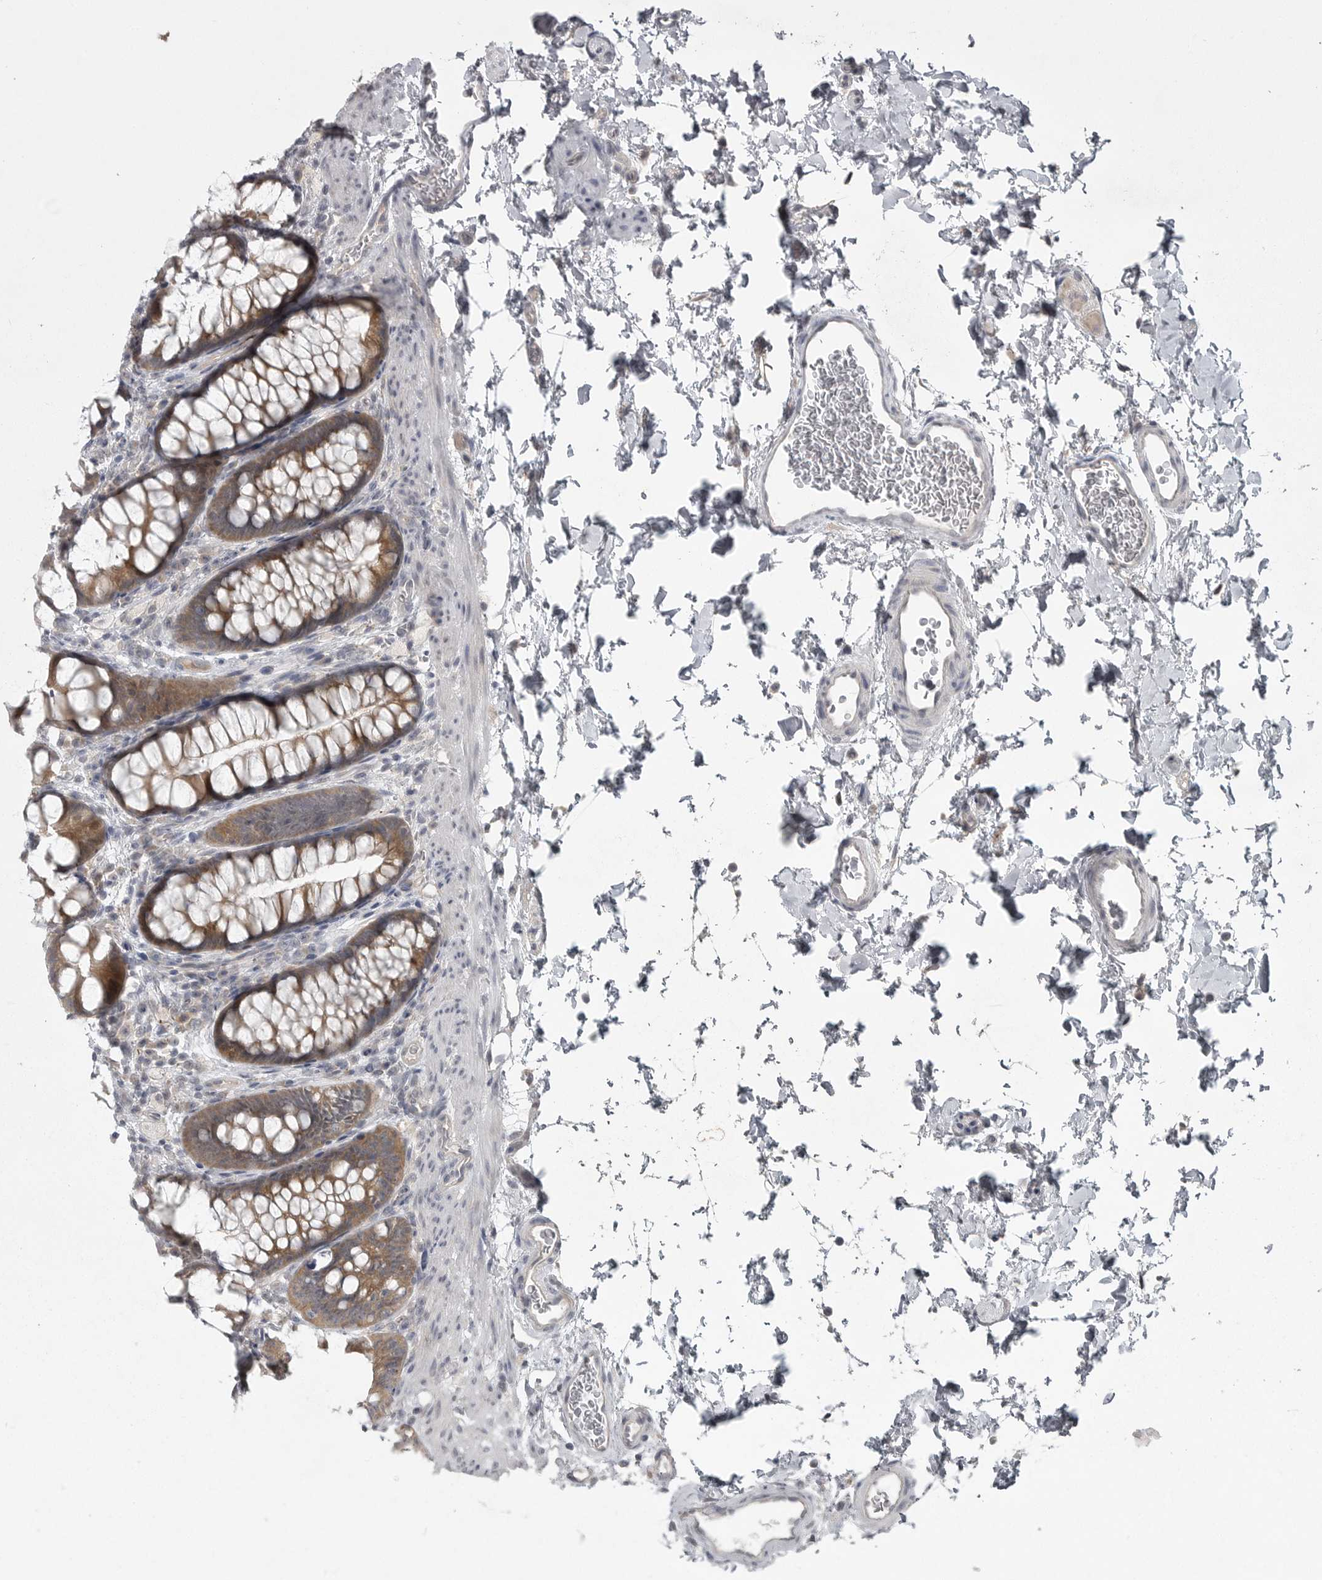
{"staining": {"intensity": "negative", "quantity": "none", "location": "none"}, "tissue": "colon", "cell_type": "Endothelial cells", "image_type": "normal", "snomed": [{"axis": "morphology", "description": "Normal tissue, NOS"}, {"axis": "topography", "description": "Colon"}], "caption": "This image is of unremarkable colon stained with immunohistochemistry to label a protein in brown with the nuclei are counter-stained blue. There is no expression in endothelial cells.", "gene": "PHF13", "patient": {"sex": "female", "age": 62}}